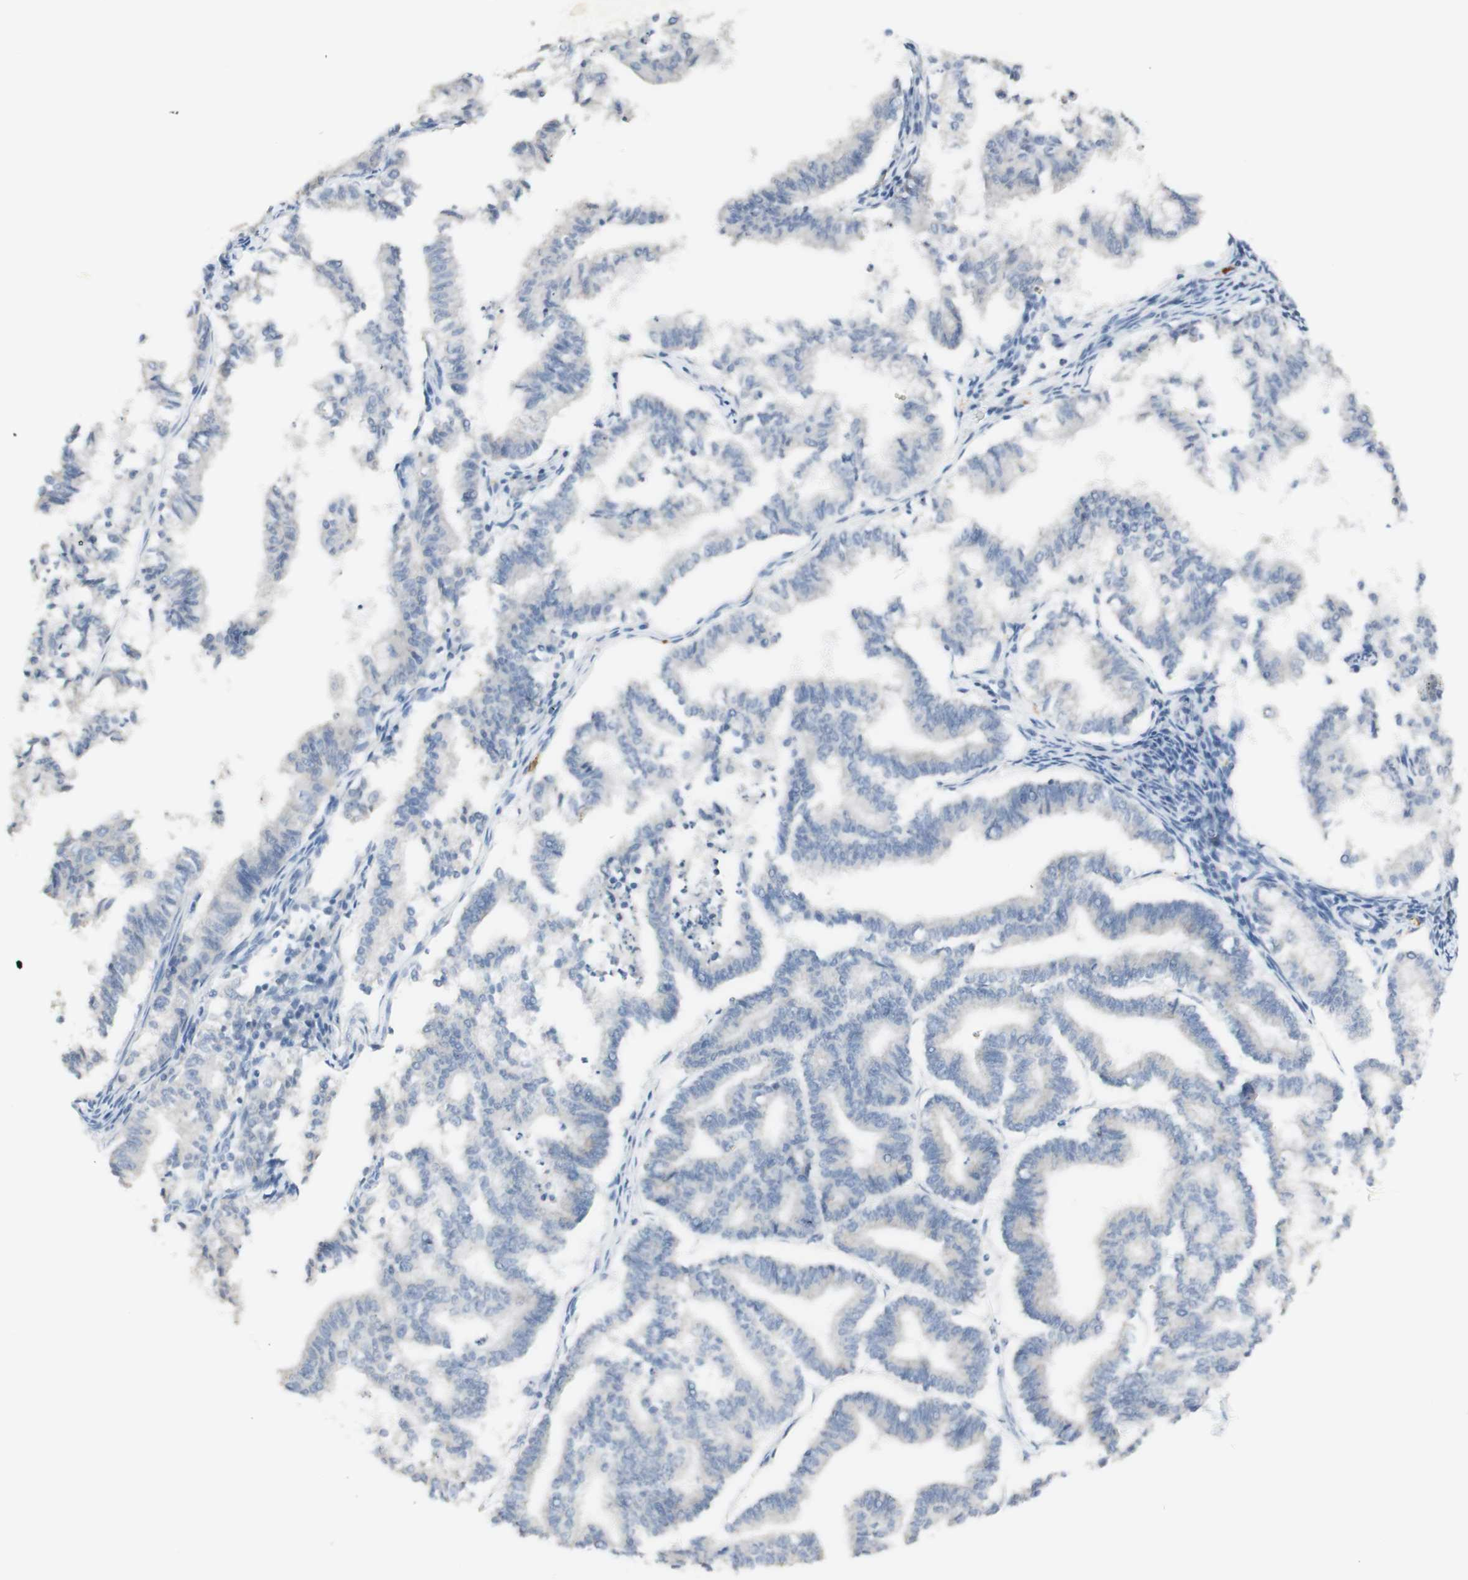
{"staining": {"intensity": "negative", "quantity": "none", "location": "none"}, "tissue": "endometrial cancer", "cell_type": "Tumor cells", "image_type": "cancer", "snomed": [{"axis": "morphology", "description": "Necrosis, NOS"}, {"axis": "morphology", "description": "Adenocarcinoma, NOS"}, {"axis": "topography", "description": "Endometrium"}], "caption": "Tumor cells show no significant expression in adenocarcinoma (endometrial).", "gene": "ART3", "patient": {"sex": "female", "age": 79}}